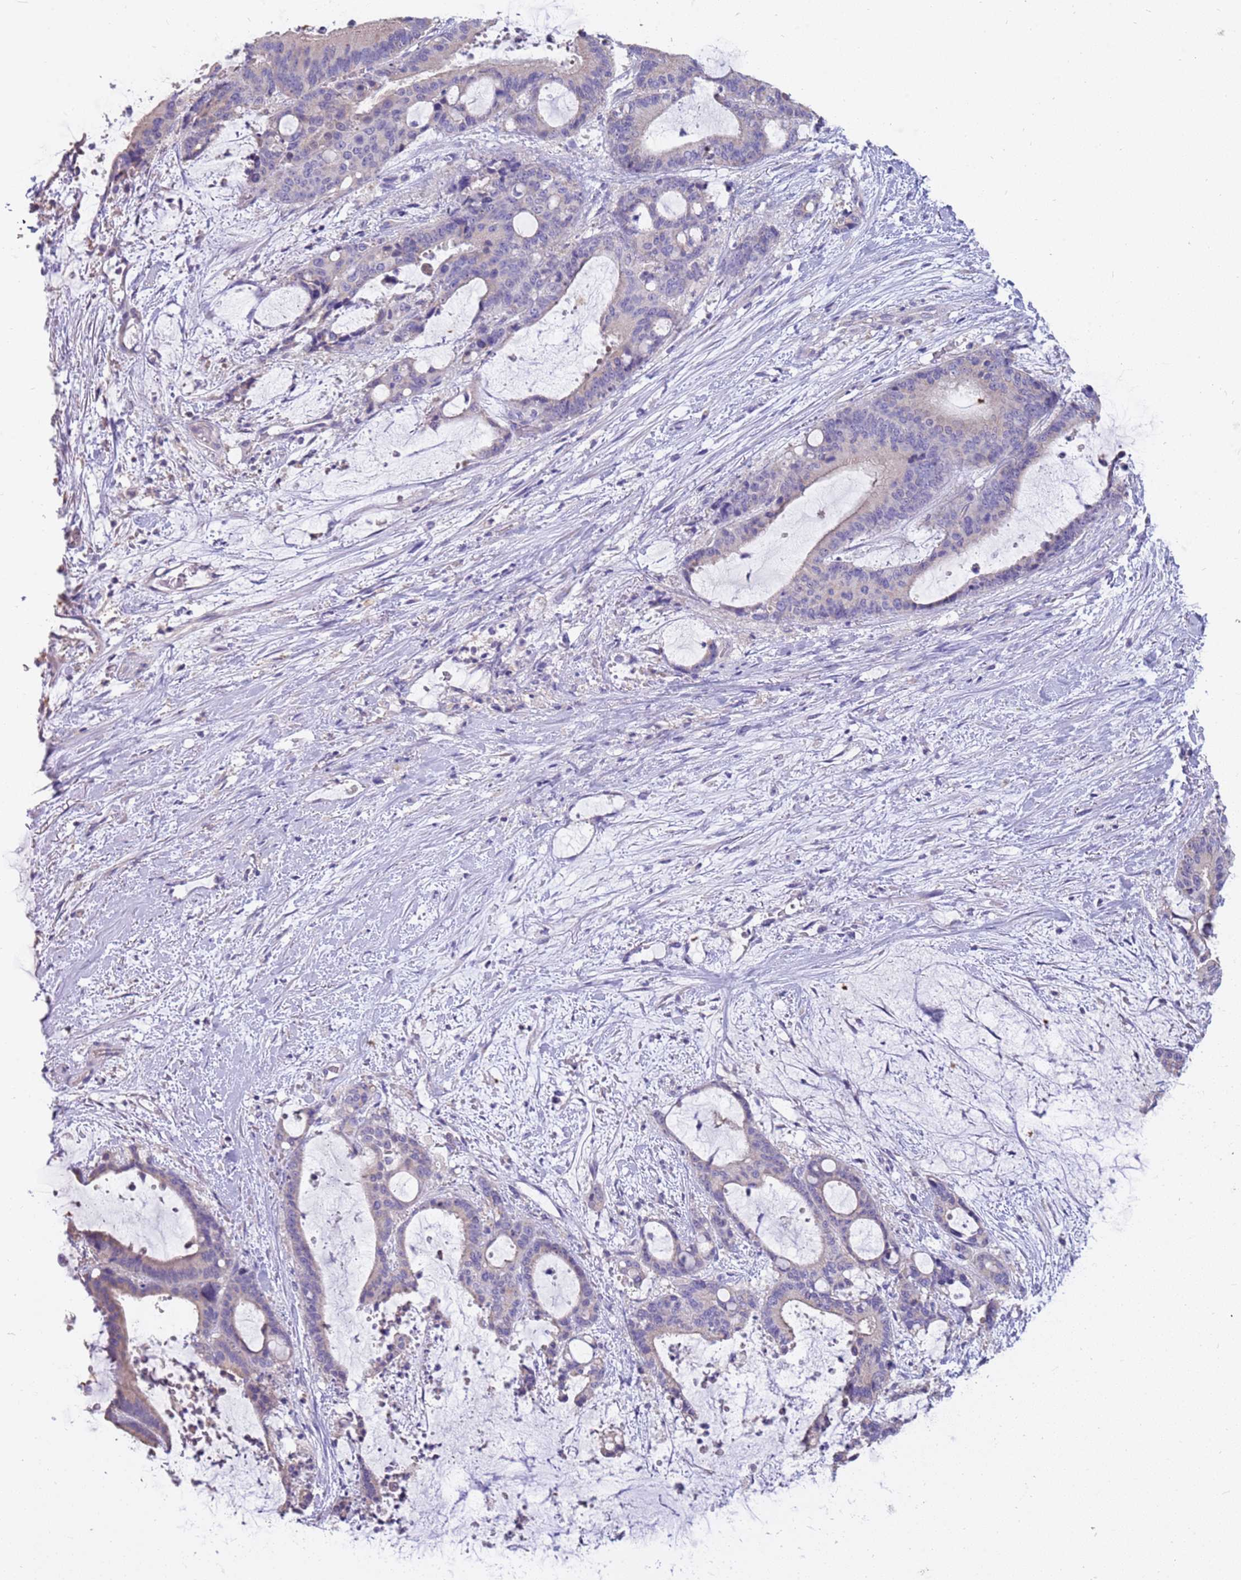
{"staining": {"intensity": "negative", "quantity": "none", "location": "none"}, "tissue": "liver cancer", "cell_type": "Tumor cells", "image_type": "cancer", "snomed": [{"axis": "morphology", "description": "Normal tissue, NOS"}, {"axis": "morphology", "description": "Cholangiocarcinoma"}, {"axis": "topography", "description": "Liver"}, {"axis": "topography", "description": "Peripheral nerve tissue"}], "caption": "Tumor cells are negative for protein expression in human cholangiocarcinoma (liver).", "gene": "RHCG", "patient": {"sex": "female", "age": 73}}